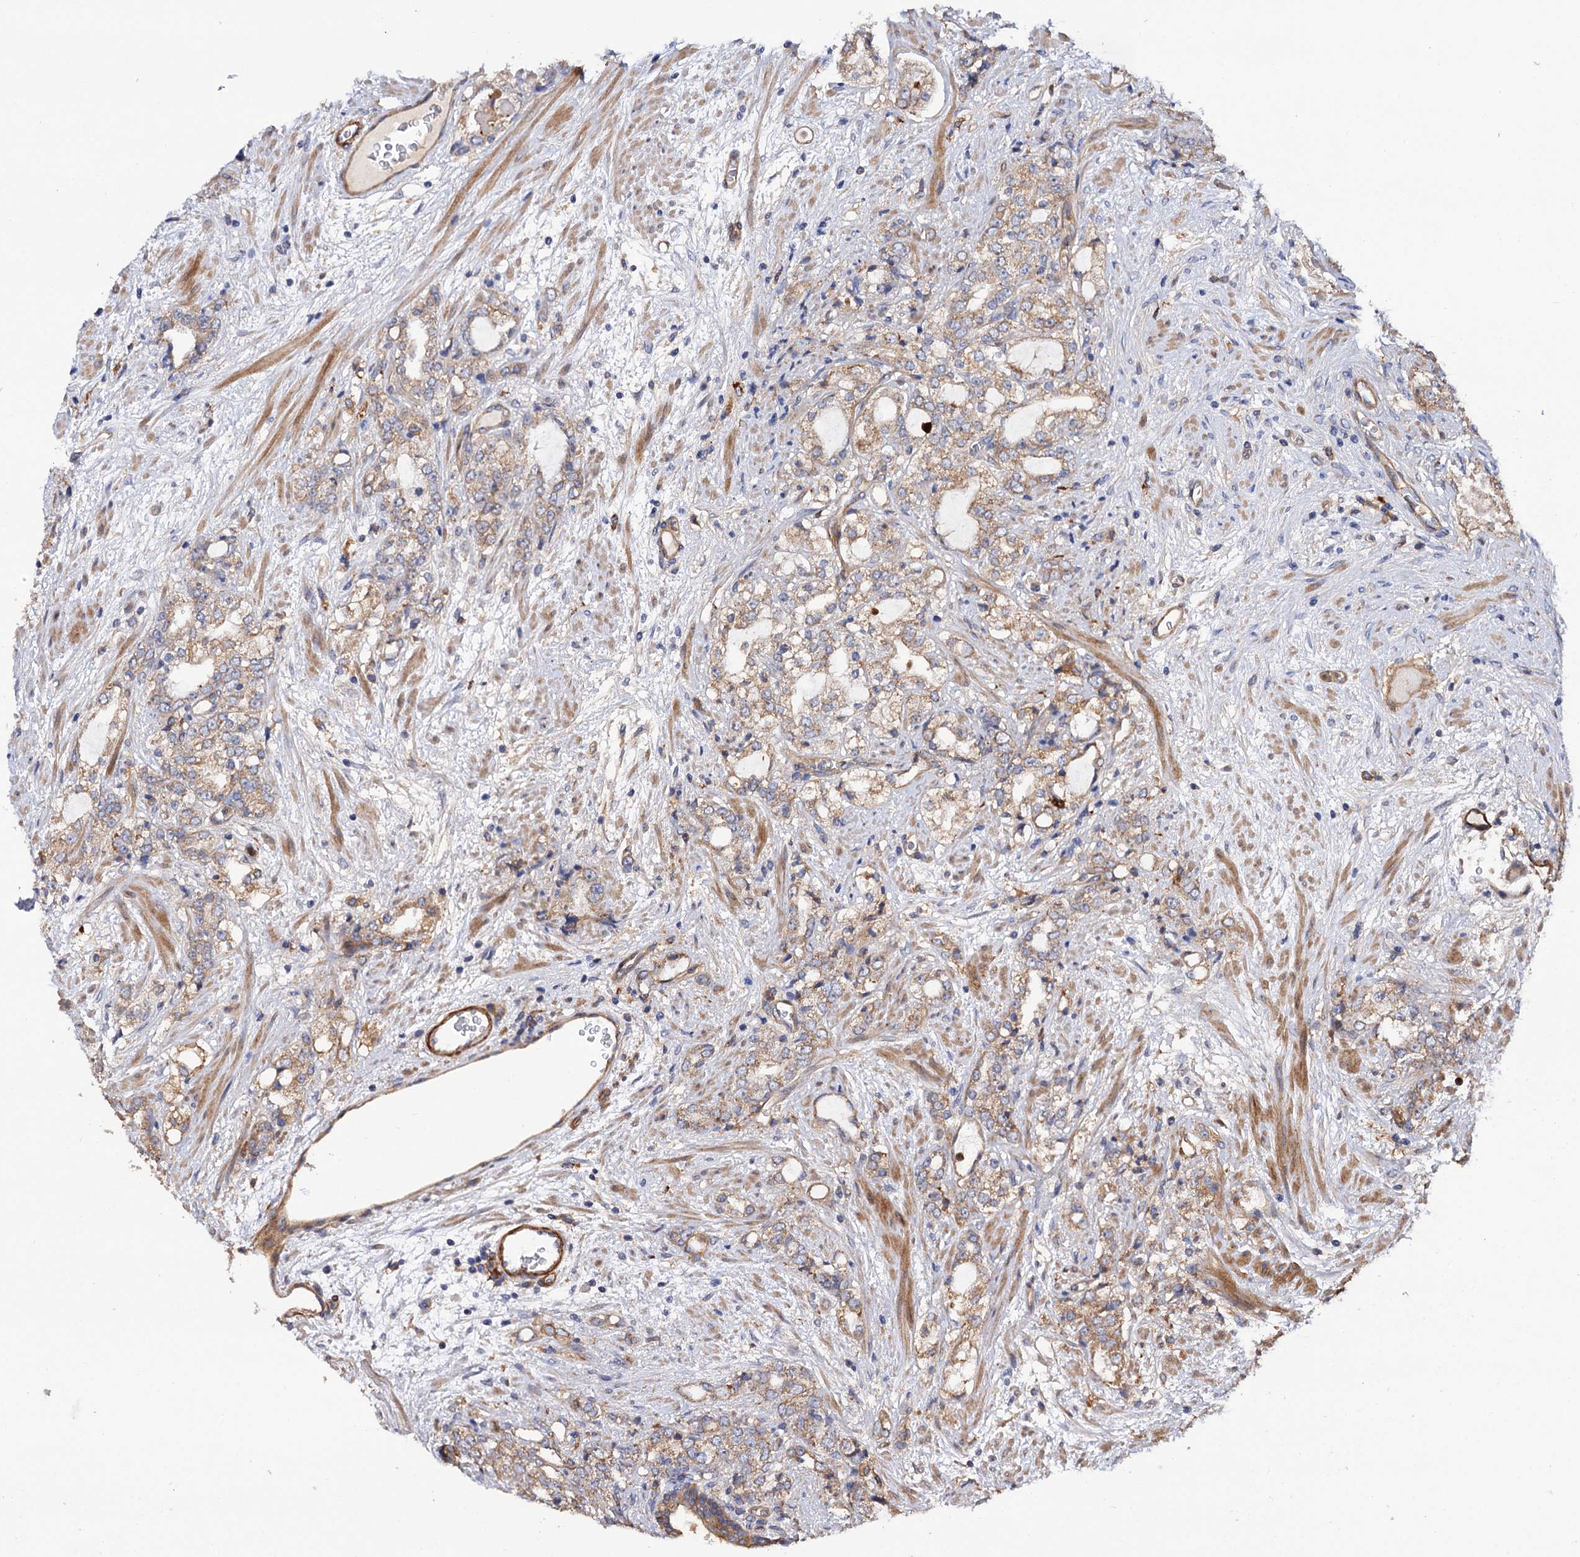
{"staining": {"intensity": "weak", "quantity": ">75%", "location": "cytoplasmic/membranous"}, "tissue": "prostate cancer", "cell_type": "Tumor cells", "image_type": "cancer", "snomed": [{"axis": "morphology", "description": "Adenocarcinoma, High grade"}, {"axis": "topography", "description": "Prostate"}], "caption": "Human adenocarcinoma (high-grade) (prostate) stained with a brown dye shows weak cytoplasmic/membranous positive staining in approximately >75% of tumor cells.", "gene": "CSAD", "patient": {"sex": "male", "age": 64}}